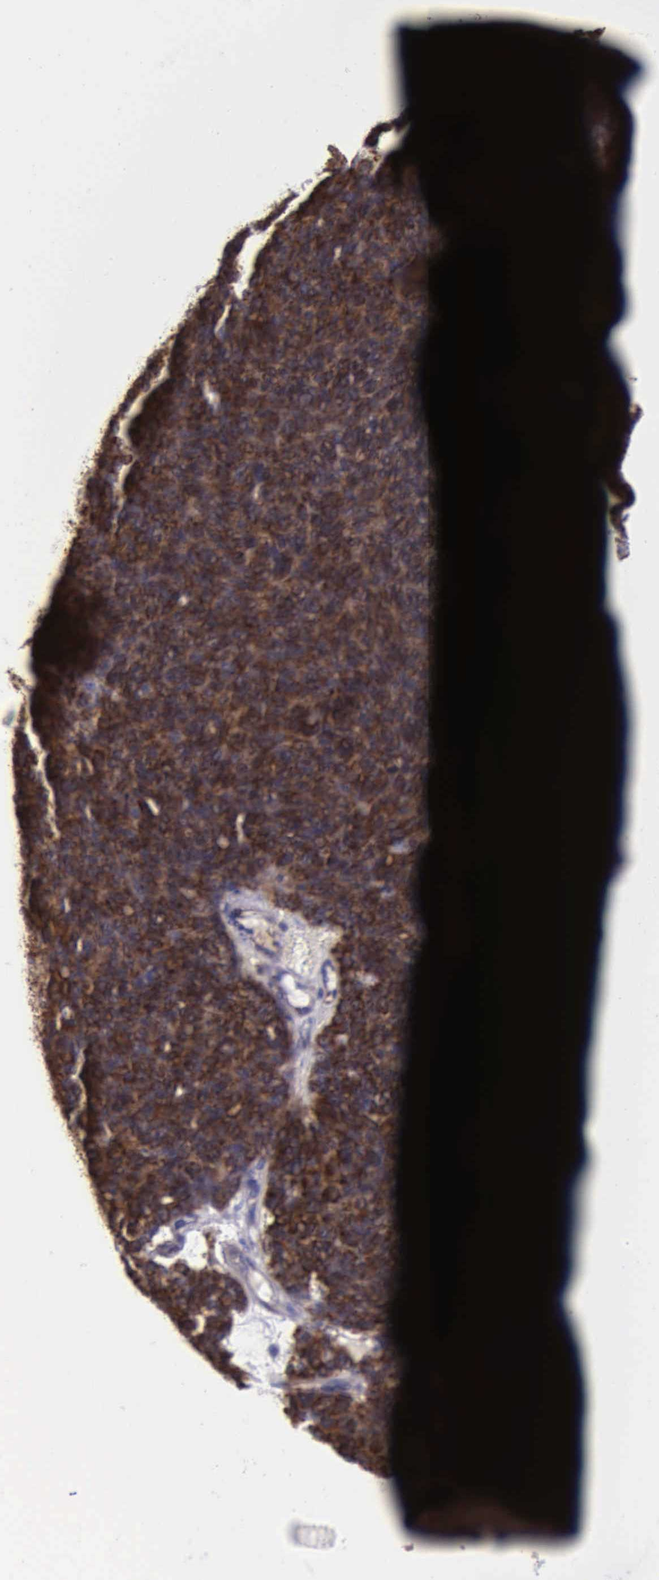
{"staining": {"intensity": "strong", "quantity": ">75%", "location": "cytoplasmic/membranous"}, "tissue": "ovarian cancer", "cell_type": "Tumor cells", "image_type": "cancer", "snomed": [{"axis": "morphology", "description": "Carcinoma, endometroid"}, {"axis": "topography", "description": "Ovary"}], "caption": "Protein staining of ovarian cancer tissue demonstrates strong cytoplasmic/membranous expression in approximately >75% of tumor cells.", "gene": "TXN2", "patient": {"sex": "female", "age": 60}}